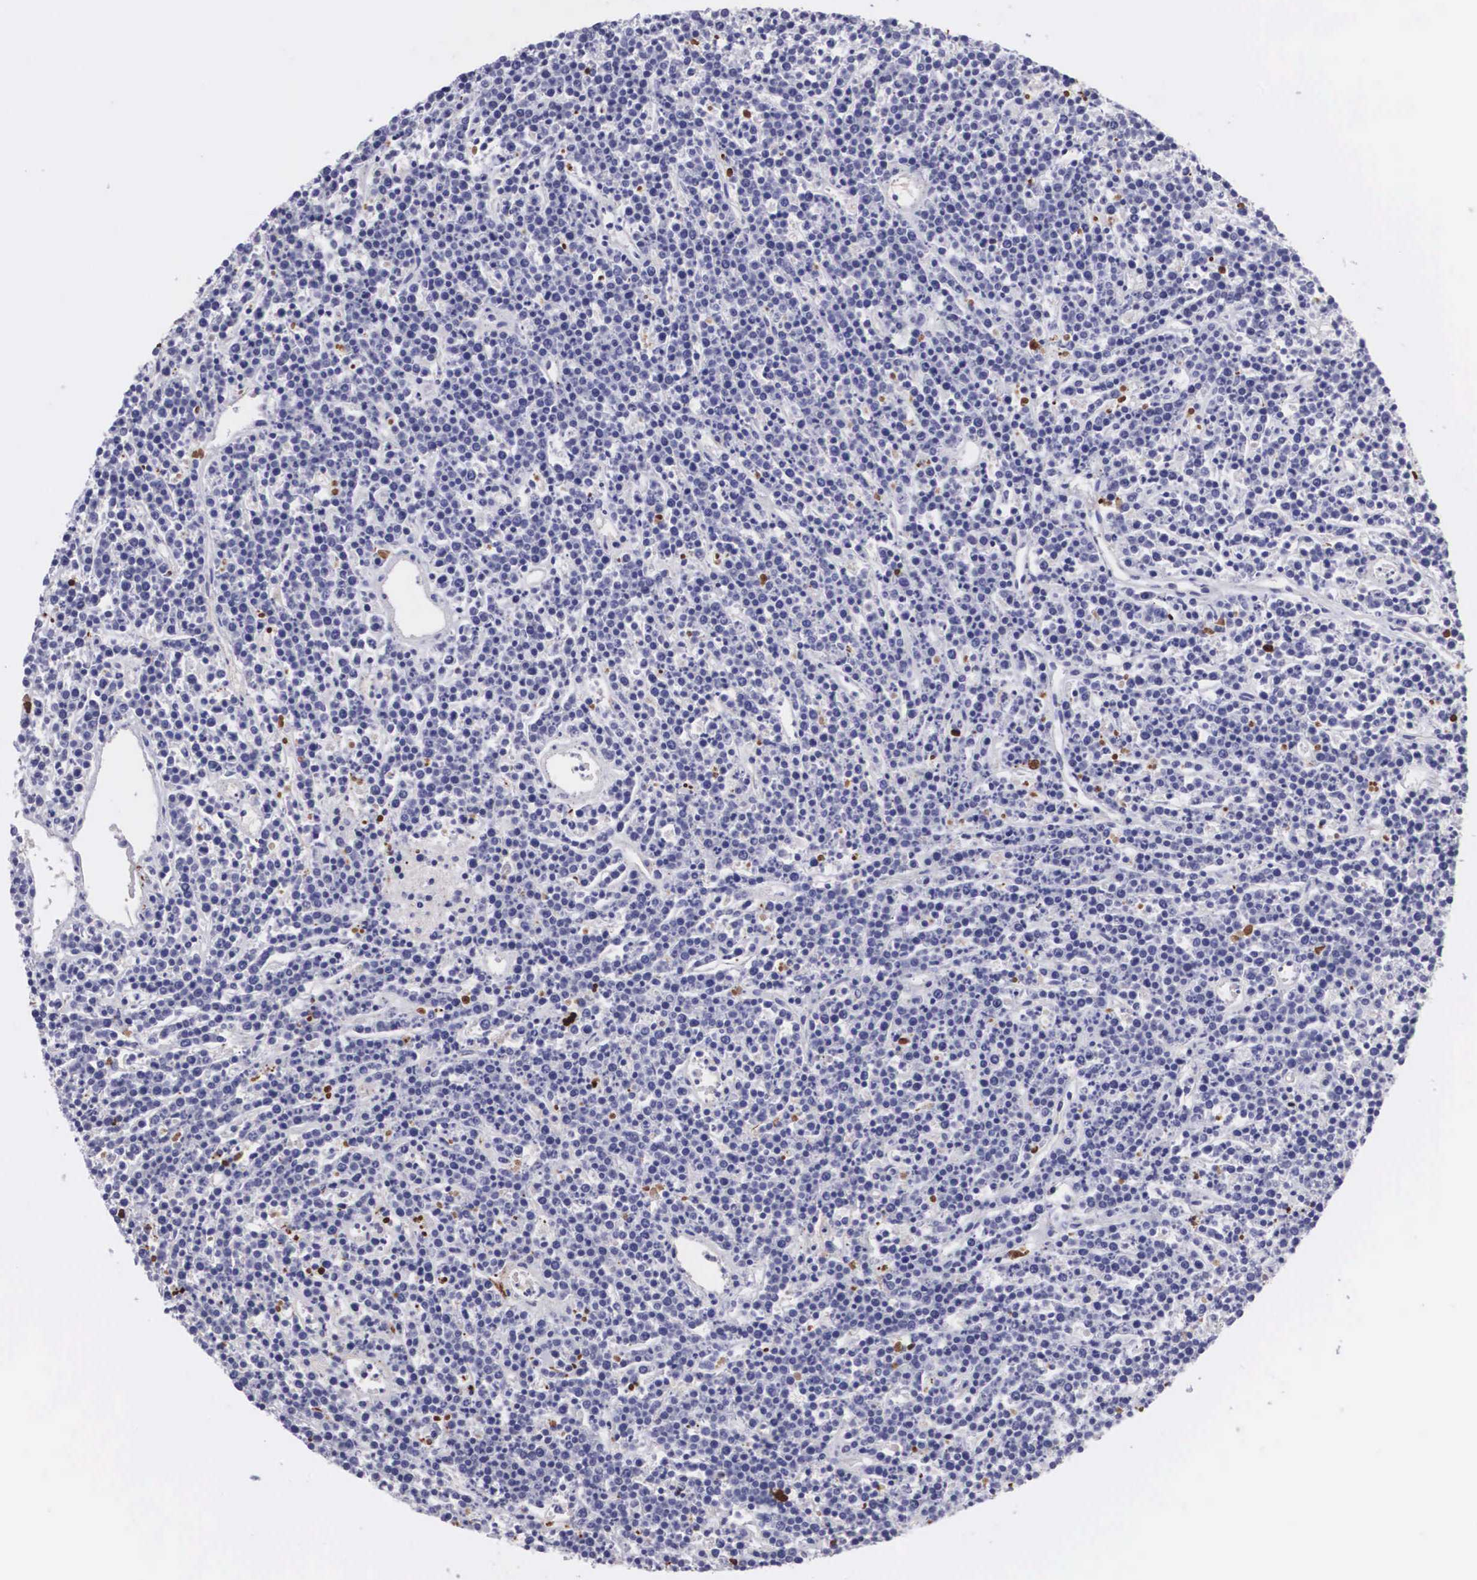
{"staining": {"intensity": "negative", "quantity": "none", "location": "none"}, "tissue": "lymphoma", "cell_type": "Tumor cells", "image_type": "cancer", "snomed": [{"axis": "morphology", "description": "Malignant lymphoma, non-Hodgkin's type, High grade"}, {"axis": "topography", "description": "Ovary"}], "caption": "This is an immunohistochemistry (IHC) image of high-grade malignant lymphoma, non-Hodgkin's type. There is no positivity in tumor cells.", "gene": "CLU", "patient": {"sex": "female", "age": 56}}